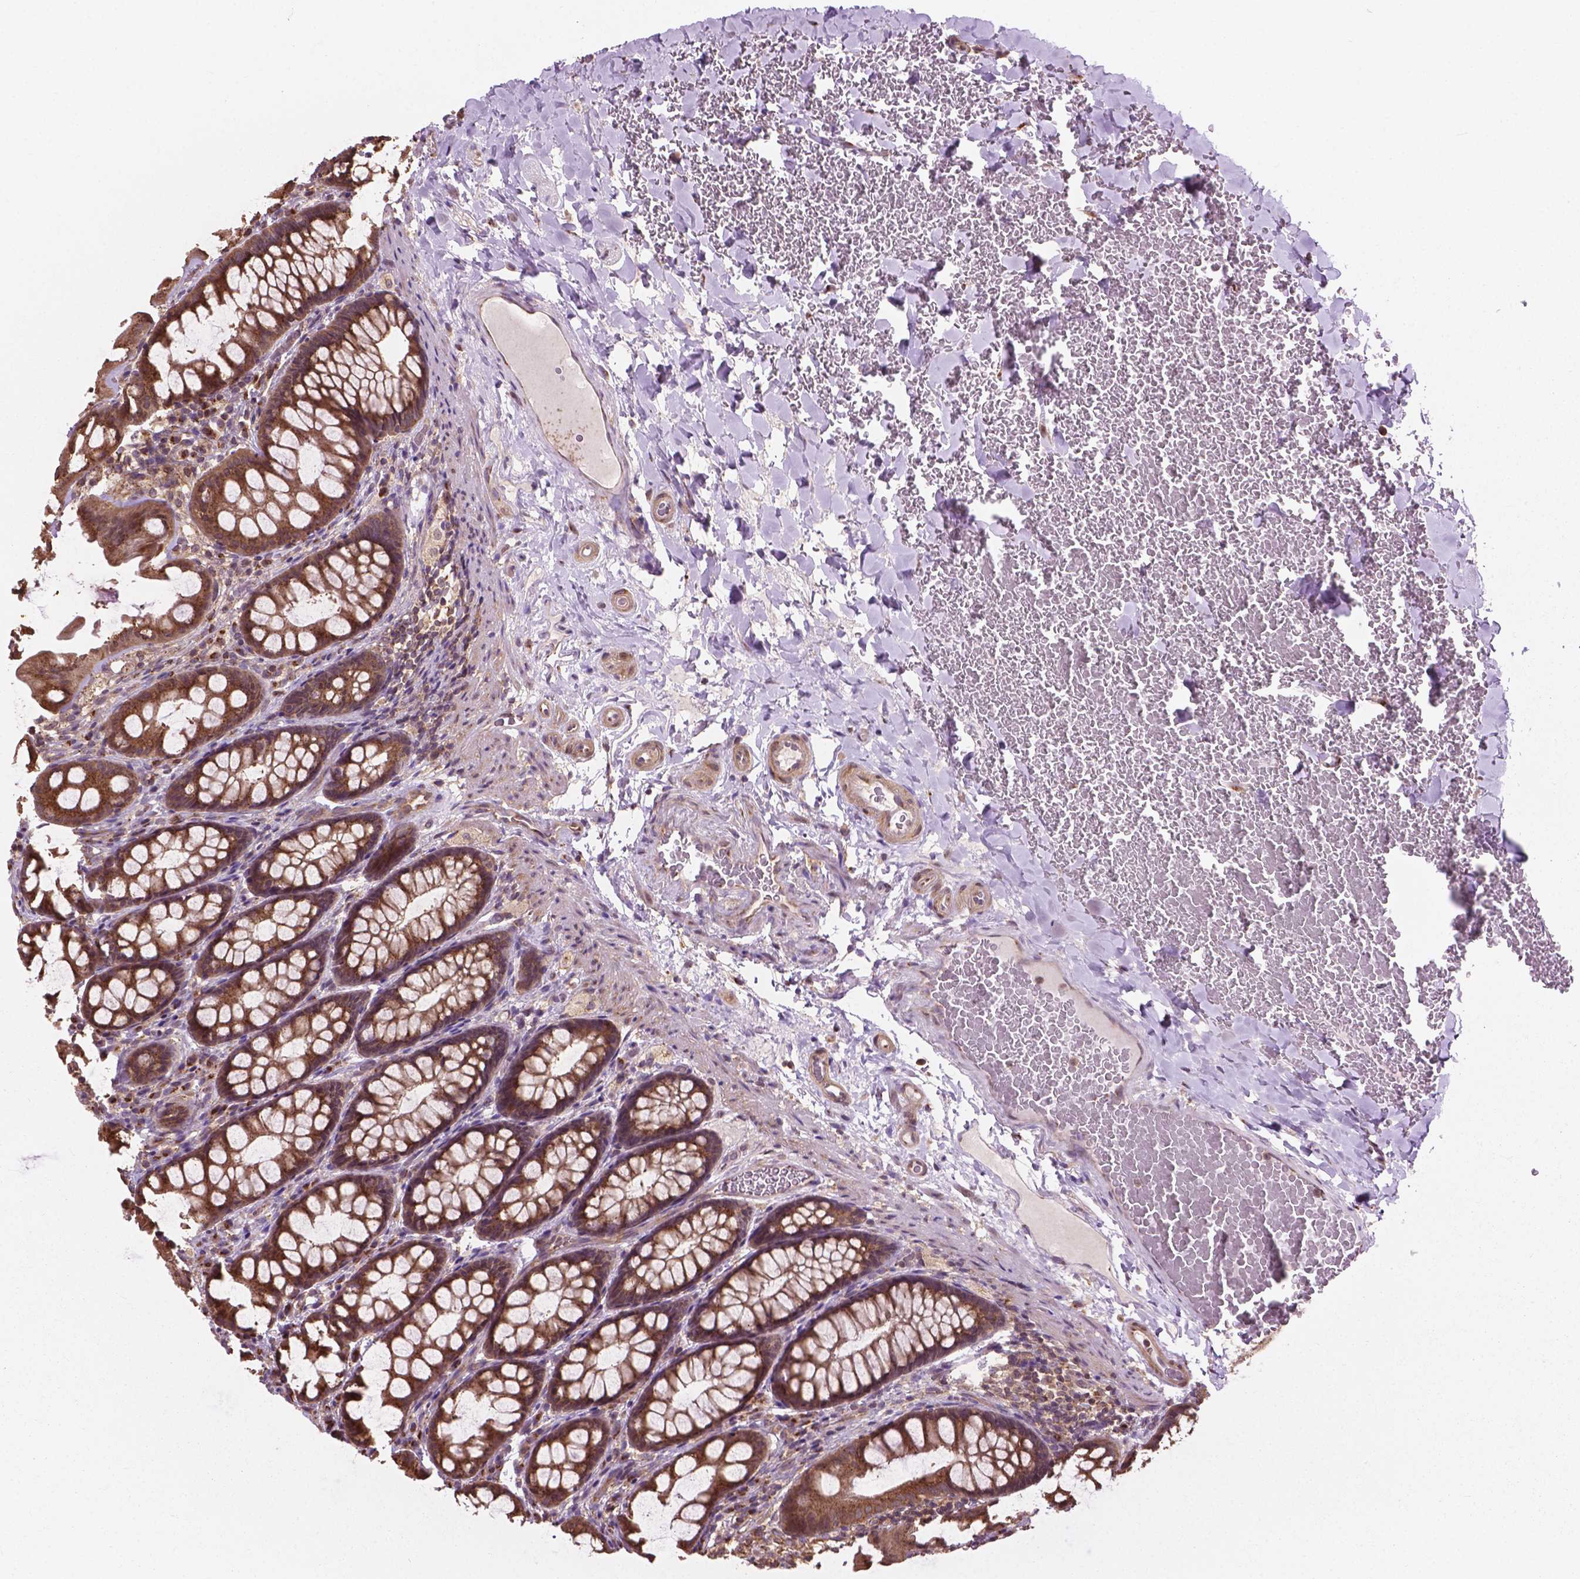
{"staining": {"intensity": "weak", "quantity": ">75%", "location": "cytoplasmic/membranous"}, "tissue": "colon", "cell_type": "Endothelial cells", "image_type": "normal", "snomed": [{"axis": "morphology", "description": "Normal tissue, NOS"}, {"axis": "topography", "description": "Colon"}], "caption": "Human colon stained for a protein (brown) displays weak cytoplasmic/membranous positive staining in about >75% of endothelial cells.", "gene": "PPP1CB", "patient": {"sex": "male", "age": 47}}